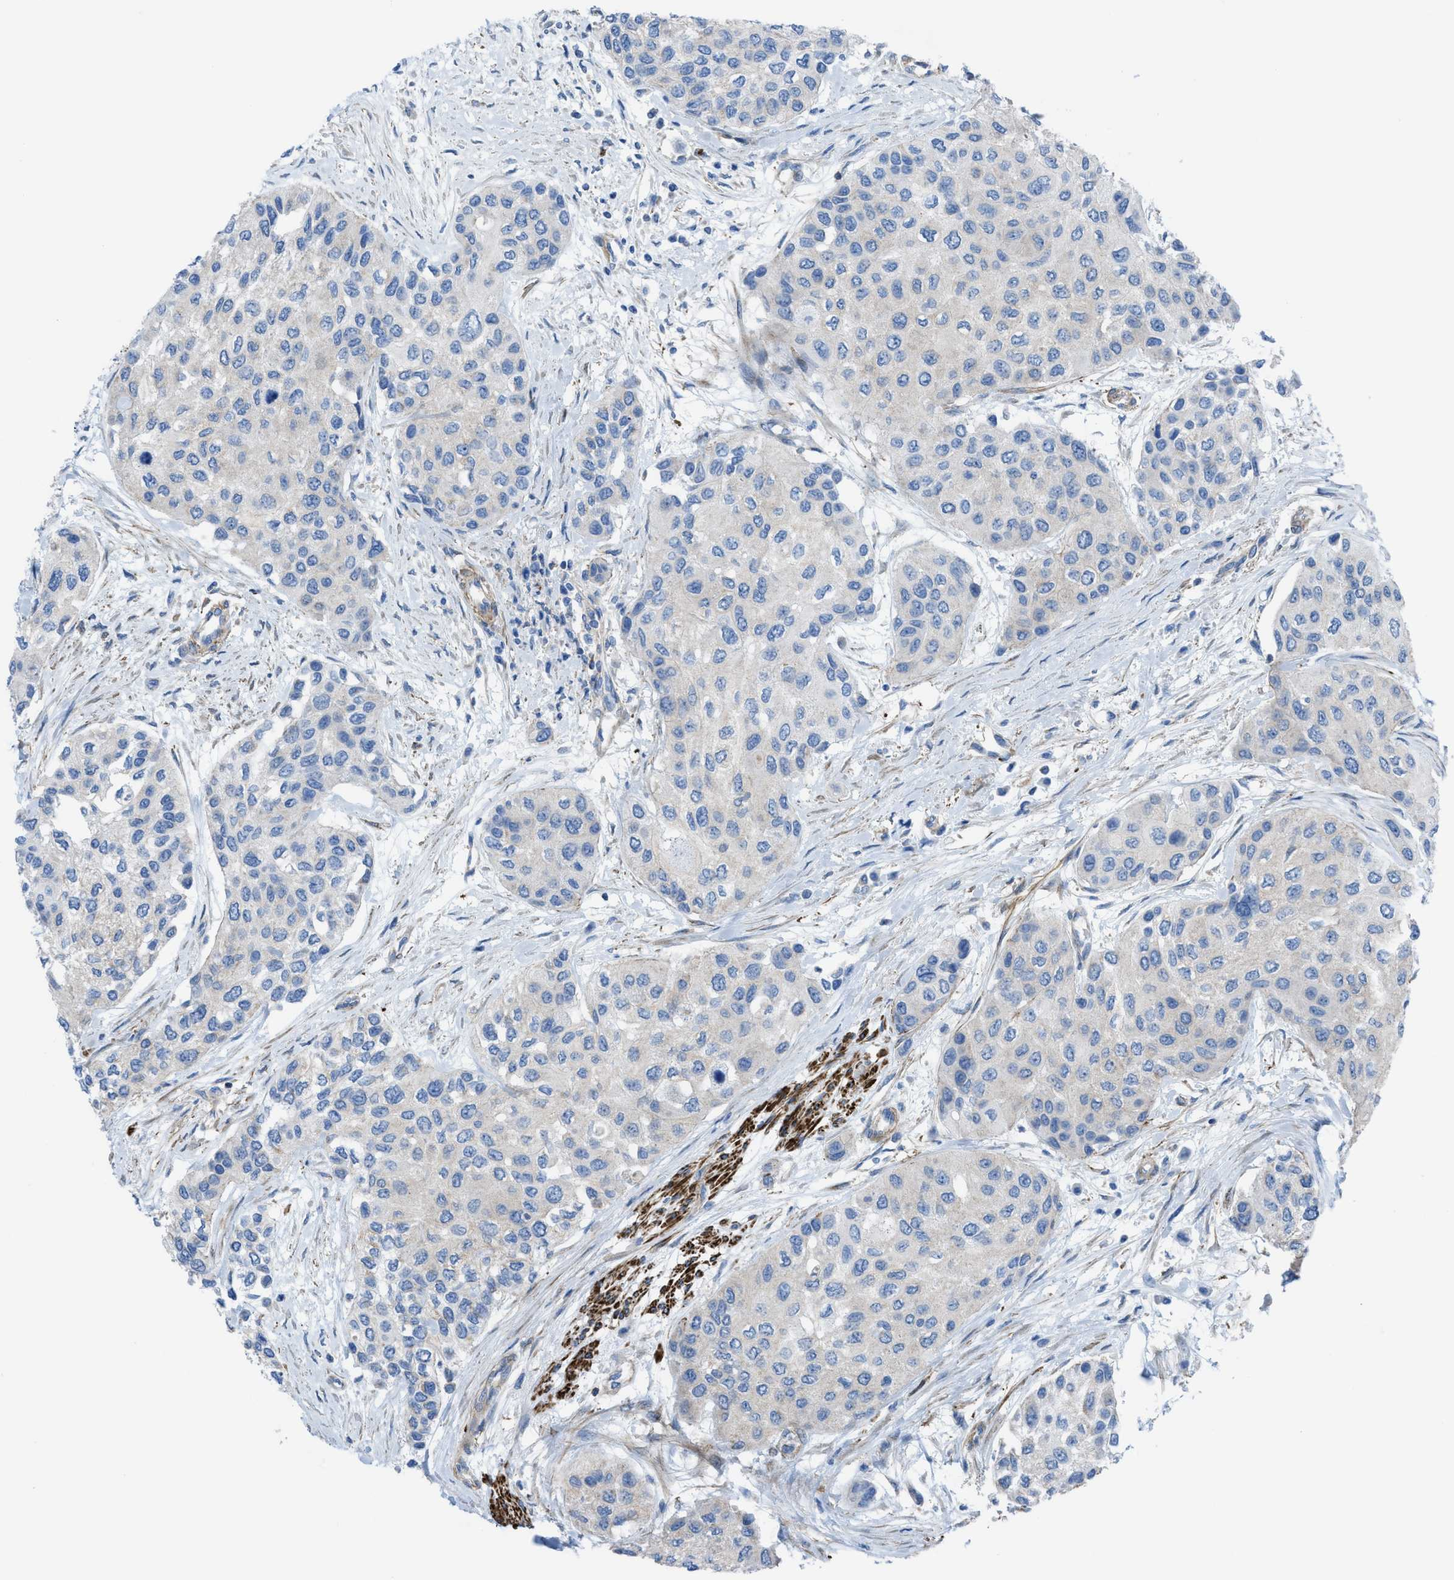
{"staining": {"intensity": "negative", "quantity": "none", "location": "none"}, "tissue": "urothelial cancer", "cell_type": "Tumor cells", "image_type": "cancer", "snomed": [{"axis": "morphology", "description": "Urothelial carcinoma, High grade"}, {"axis": "topography", "description": "Urinary bladder"}], "caption": "IHC photomicrograph of neoplastic tissue: human urothelial carcinoma (high-grade) stained with DAB (3,3'-diaminobenzidine) shows no significant protein positivity in tumor cells.", "gene": "KCNH7", "patient": {"sex": "female", "age": 56}}